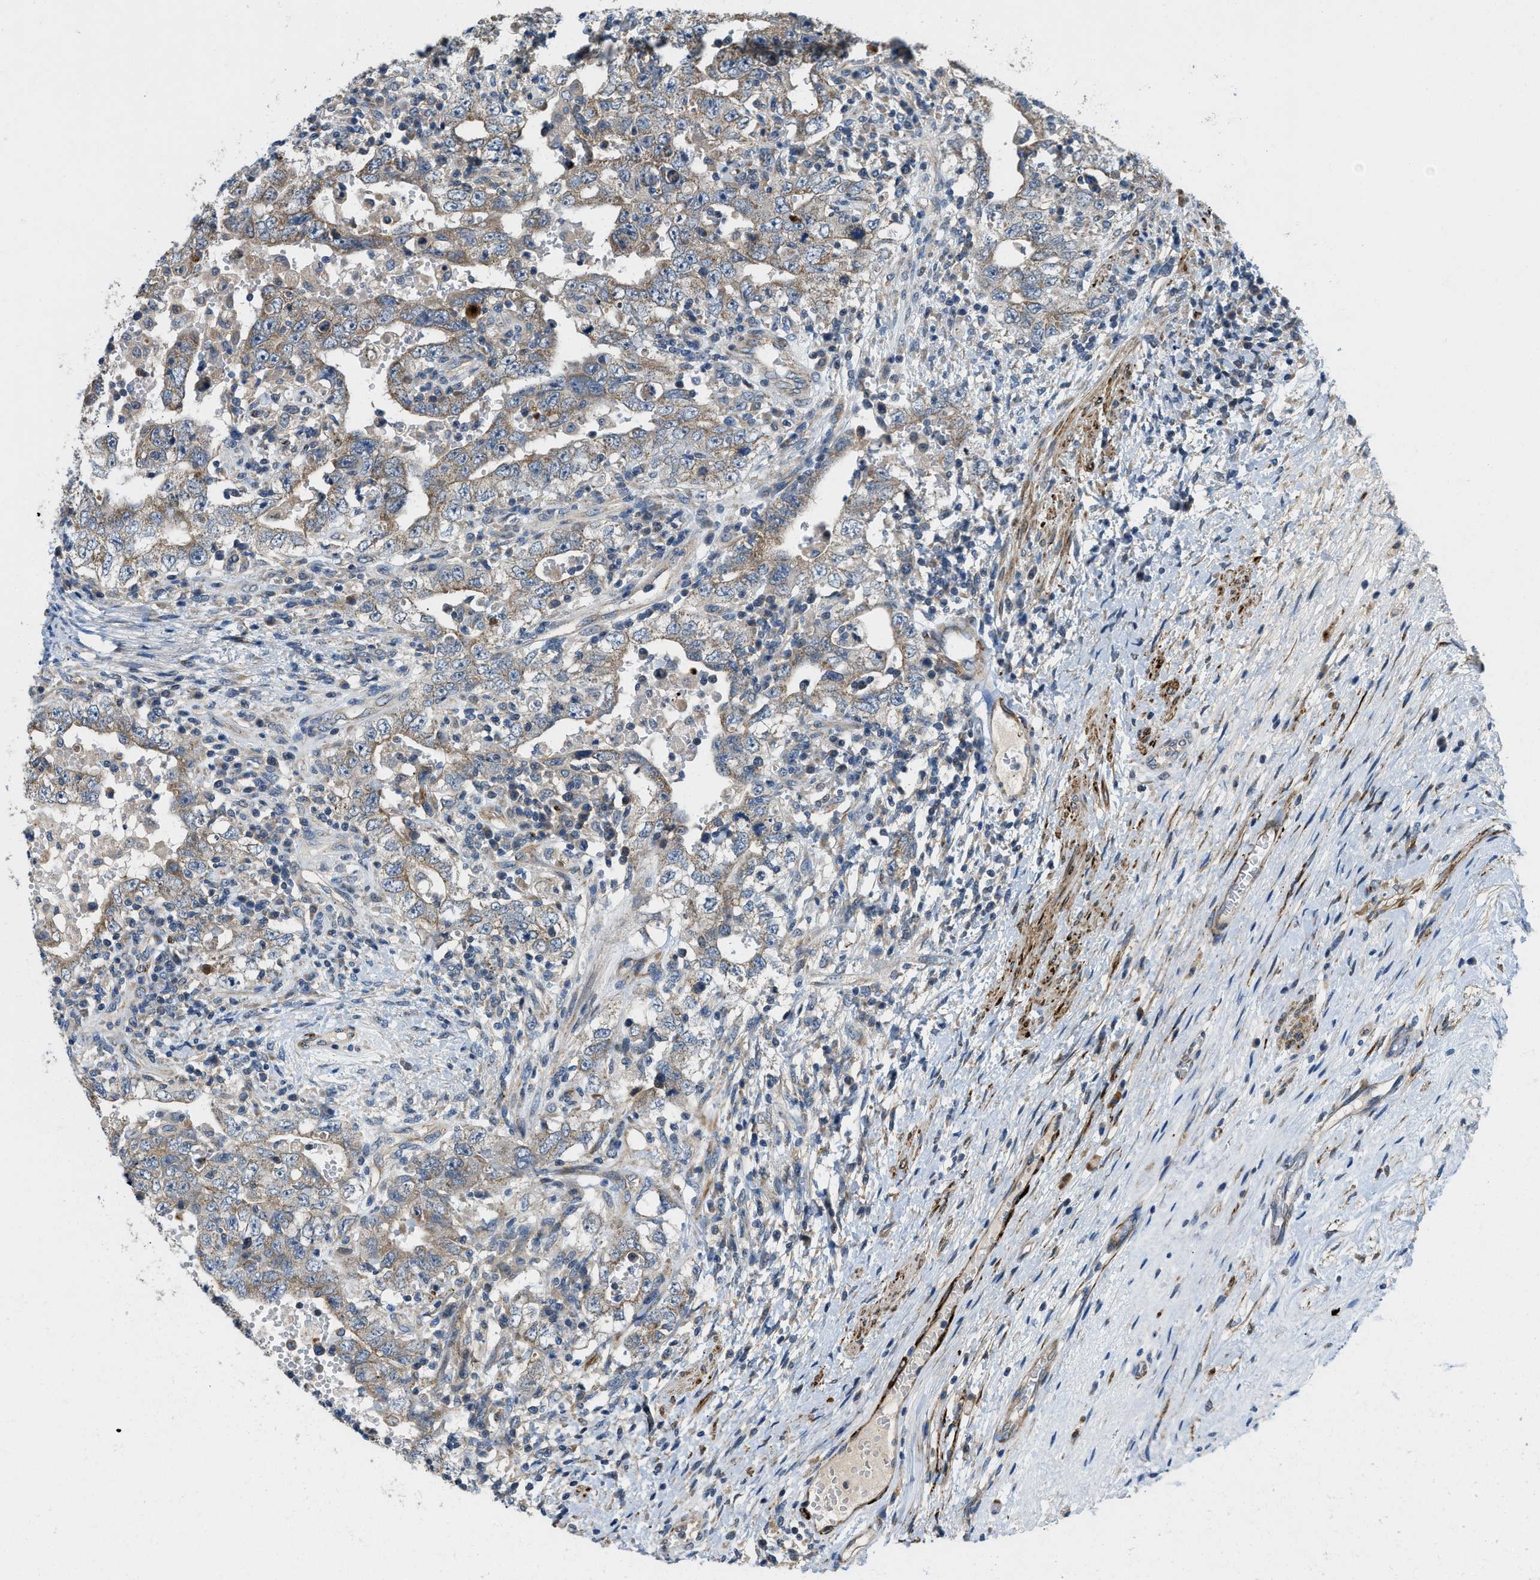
{"staining": {"intensity": "weak", "quantity": ">75%", "location": "cytoplasmic/membranous"}, "tissue": "testis cancer", "cell_type": "Tumor cells", "image_type": "cancer", "snomed": [{"axis": "morphology", "description": "Carcinoma, Embryonal, NOS"}, {"axis": "topography", "description": "Testis"}], "caption": "Testis embryonal carcinoma stained with a protein marker exhibits weak staining in tumor cells.", "gene": "ZNF599", "patient": {"sex": "male", "age": 26}}